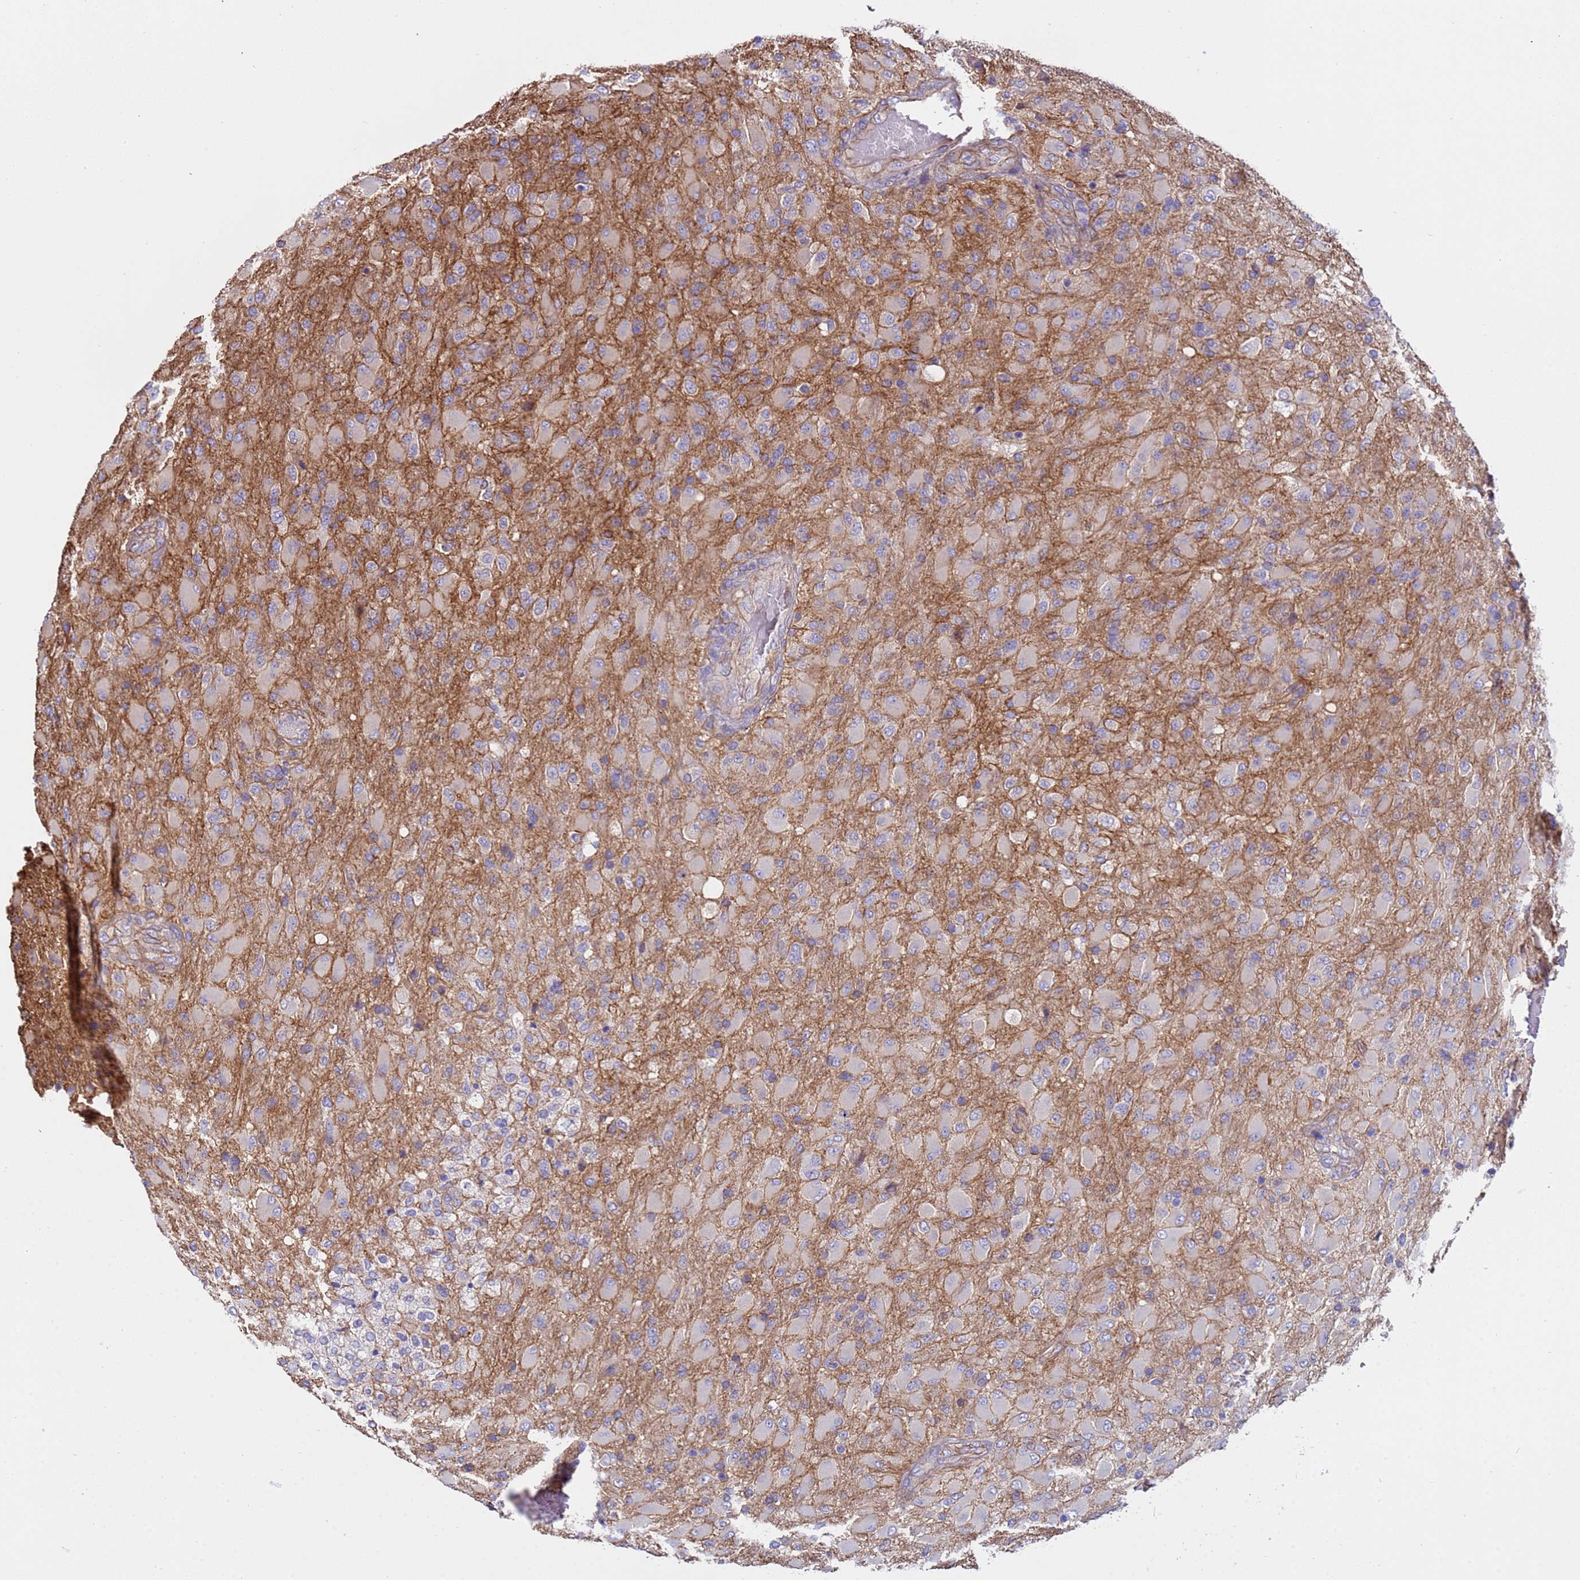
{"staining": {"intensity": "negative", "quantity": "none", "location": "none"}, "tissue": "glioma", "cell_type": "Tumor cells", "image_type": "cancer", "snomed": [{"axis": "morphology", "description": "Glioma, malignant, Low grade"}, {"axis": "topography", "description": "Brain"}], "caption": "DAB (3,3'-diaminobenzidine) immunohistochemical staining of human glioma reveals no significant positivity in tumor cells.", "gene": "ZNF248", "patient": {"sex": "male", "age": 65}}